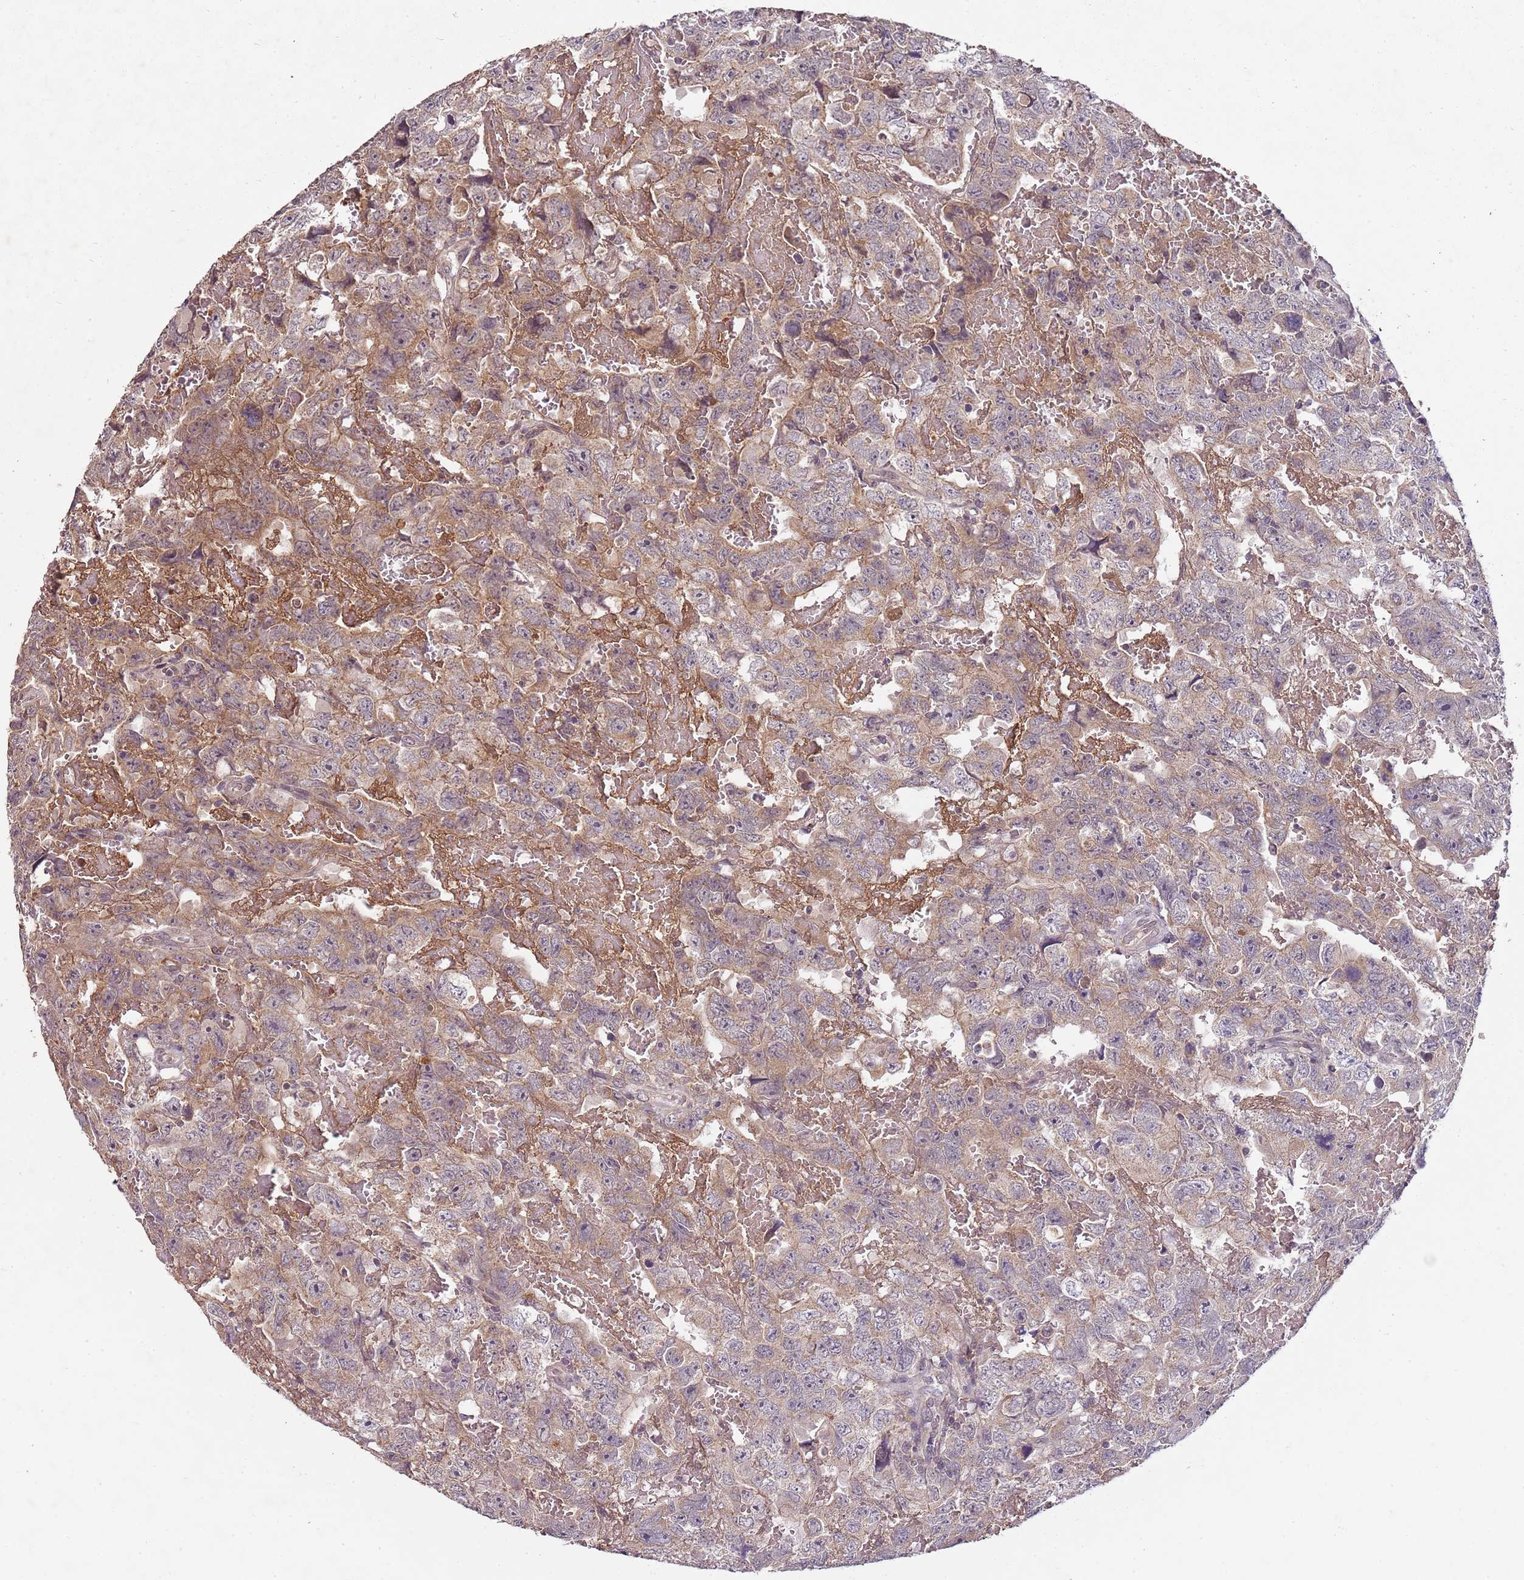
{"staining": {"intensity": "moderate", "quantity": "25%-75%", "location": "cytoplasmic/membranous"}, "tissue": "testis cancer", "cell_type": "Tumor cells", "image_type": "cancer", "snomed": [{"axis": "morphology", "description": "Carcinoma, Embryonal, NOS"}, {"axis": "topography", "description": "Testis"}], "caption": "The histopathology image exhibits a brown stain indicating the presence of a protein in the cytoplasmic/membranous of tumor cells in embryonal carcinoma (testis).", "gene": "LIN37", "patient": {"sex": "male", "age": 45}}